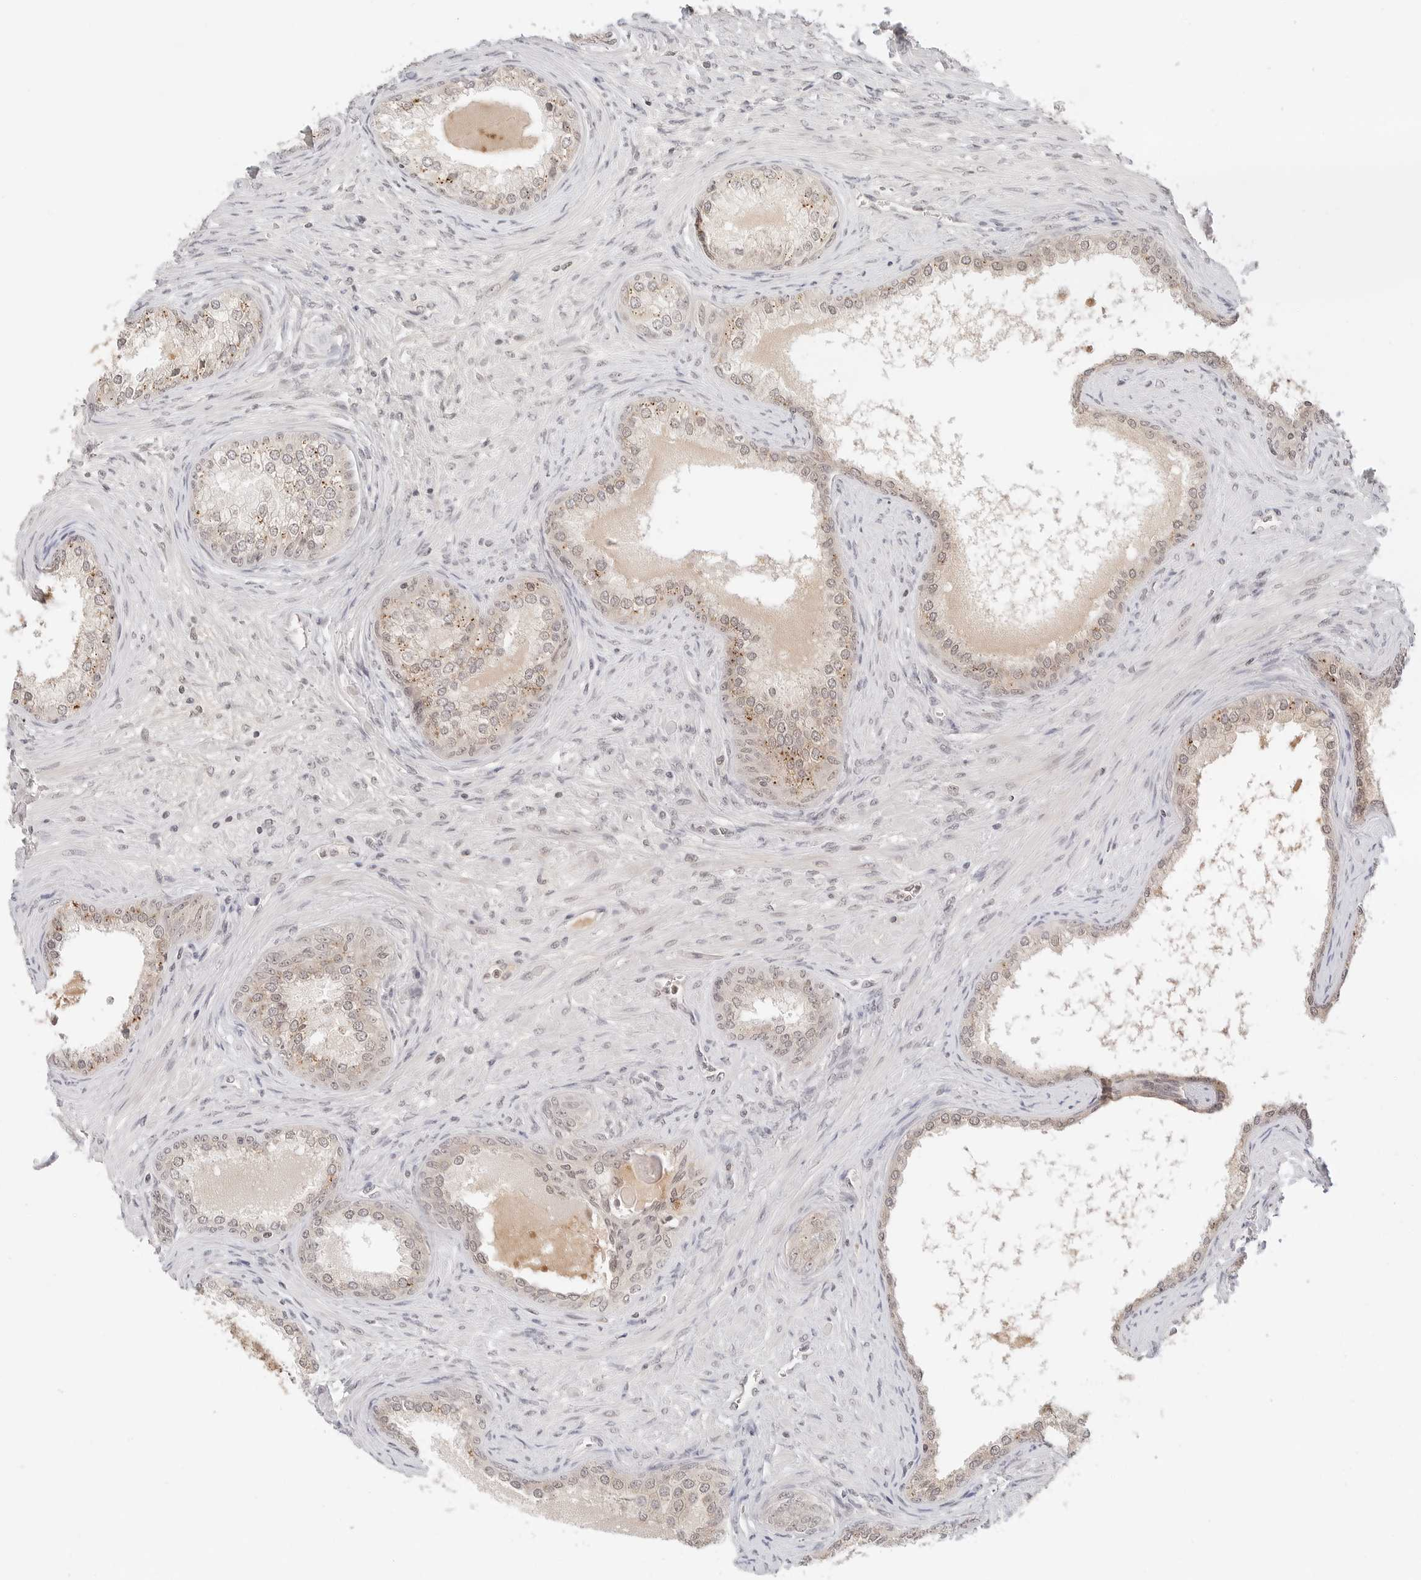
{"staining": {"intensity": "weak", "quantity": ">75%", "location": "cytoplasmic/membranous,nuclear"}, "tissue": "prostate cancer", "cell_type": "Tumor cells", "image_type": "cancer", "snomed": [{"axis": "morphology", "description": "Normal tissue, NOS"}, {"axis": "morphology", "description": "Adenocarcinoma, Low grade"}, {"axis": "topography", "description": "Prostate"}, {"axis": "topography", "description": "Peripheral nerve tissue"}], "caption": "Immunohistochemical staining of human low-grade adenocarcinoma (prostate) exhibits weak cytoplasmic/membranous and nuclear protein staining in approximately >75% of tumor cells. (DAB (3,3'-diaminobenzidine) = brown stain, brightfield microscopy at high magnification).", "gene": "SEPTIN4", "patient": {"sex": "male", "age": 71}}